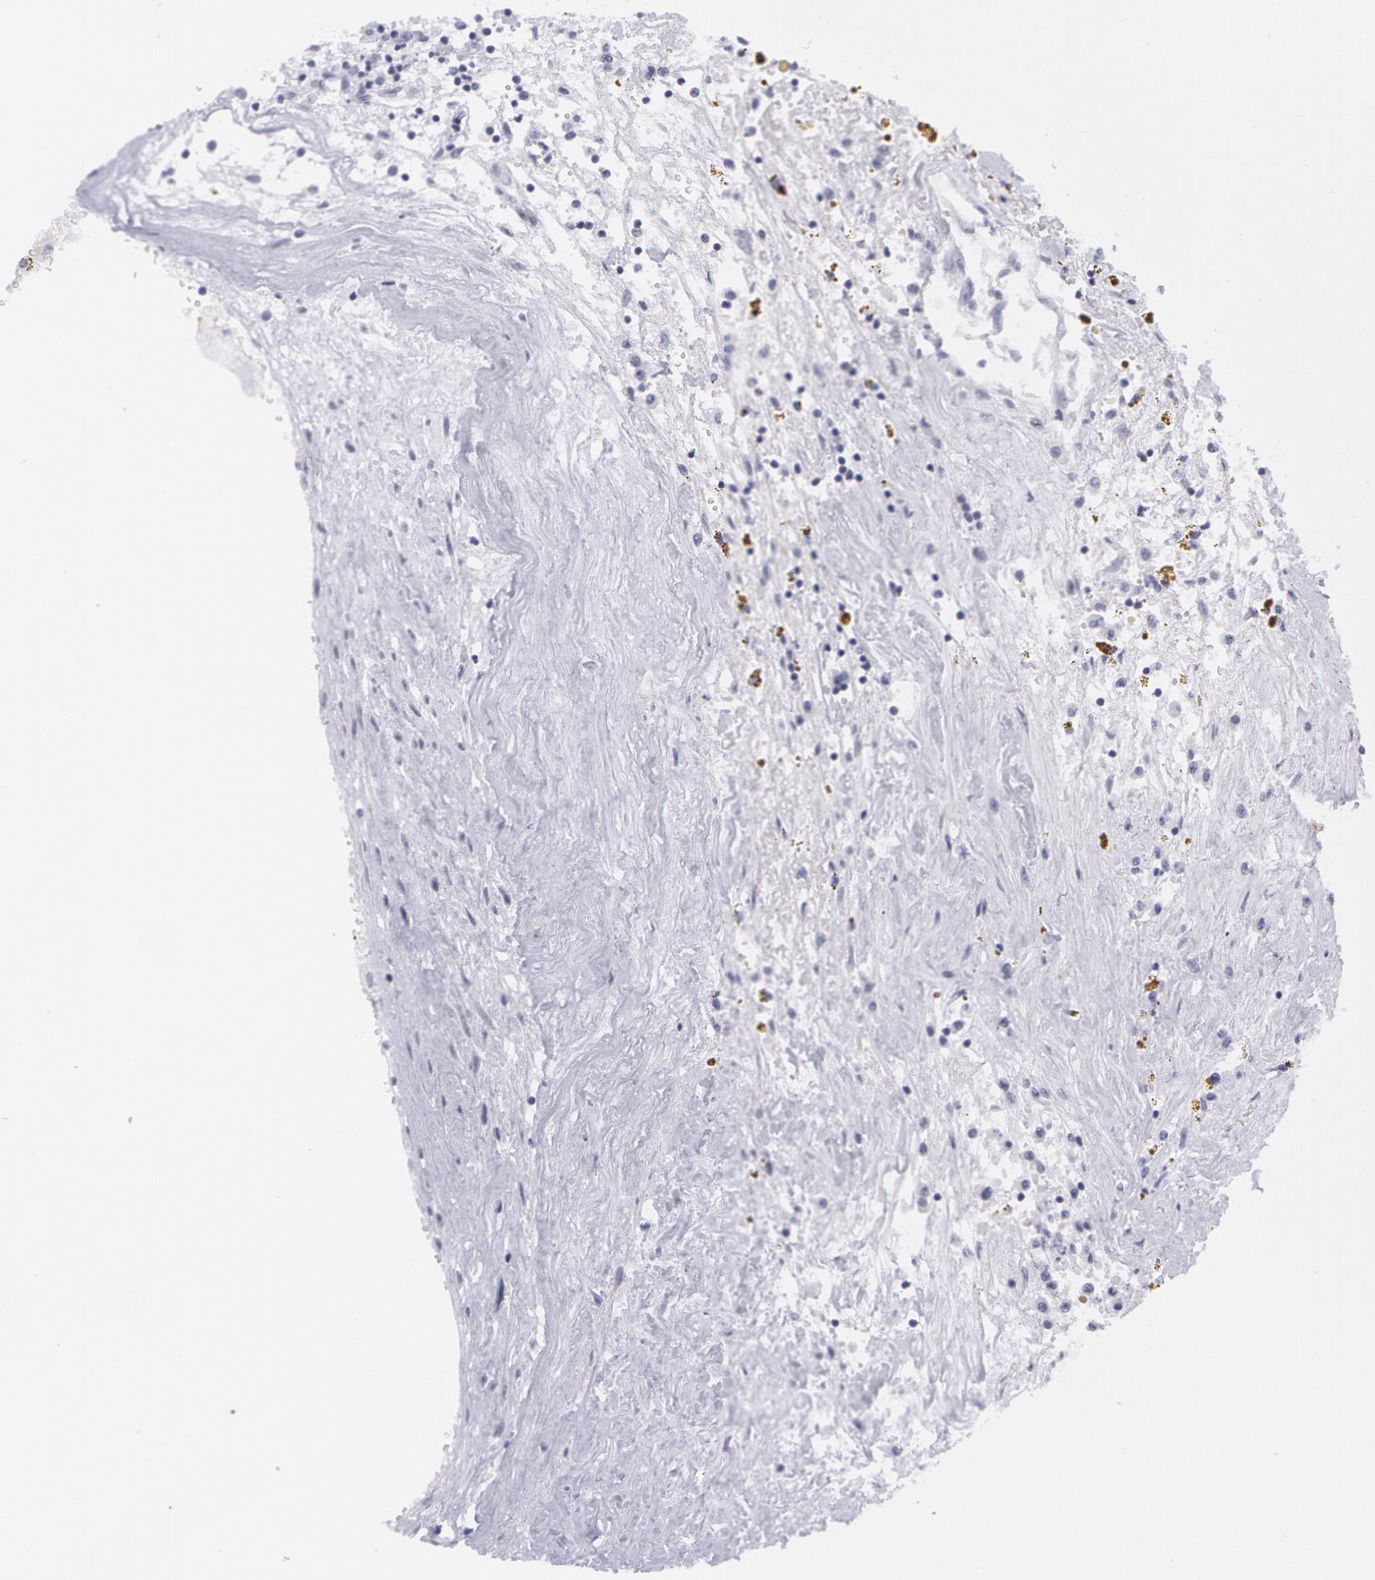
{"staining": {"intensity": "moderate", "quantity": "25%-75%", "location": "cytoplasmic/membranous"}, "tissue": "renal cancer", "cell_type": "Tumor cells", "image_type": "cancer", "snomed": [{"axis": "morphology", "description": "Adenocarcinoma, NOS"}, {"axis": "topography", "description": "Kidney"}], "caption": "This is a micrograph of immunohistochemistry (IHC) staining of renal cancer, which shows moderate expression in the cytoplasmic/membranous of tumor cells.", "gene": "AMACR", "patient": {"sex": "male", "age": 78}}